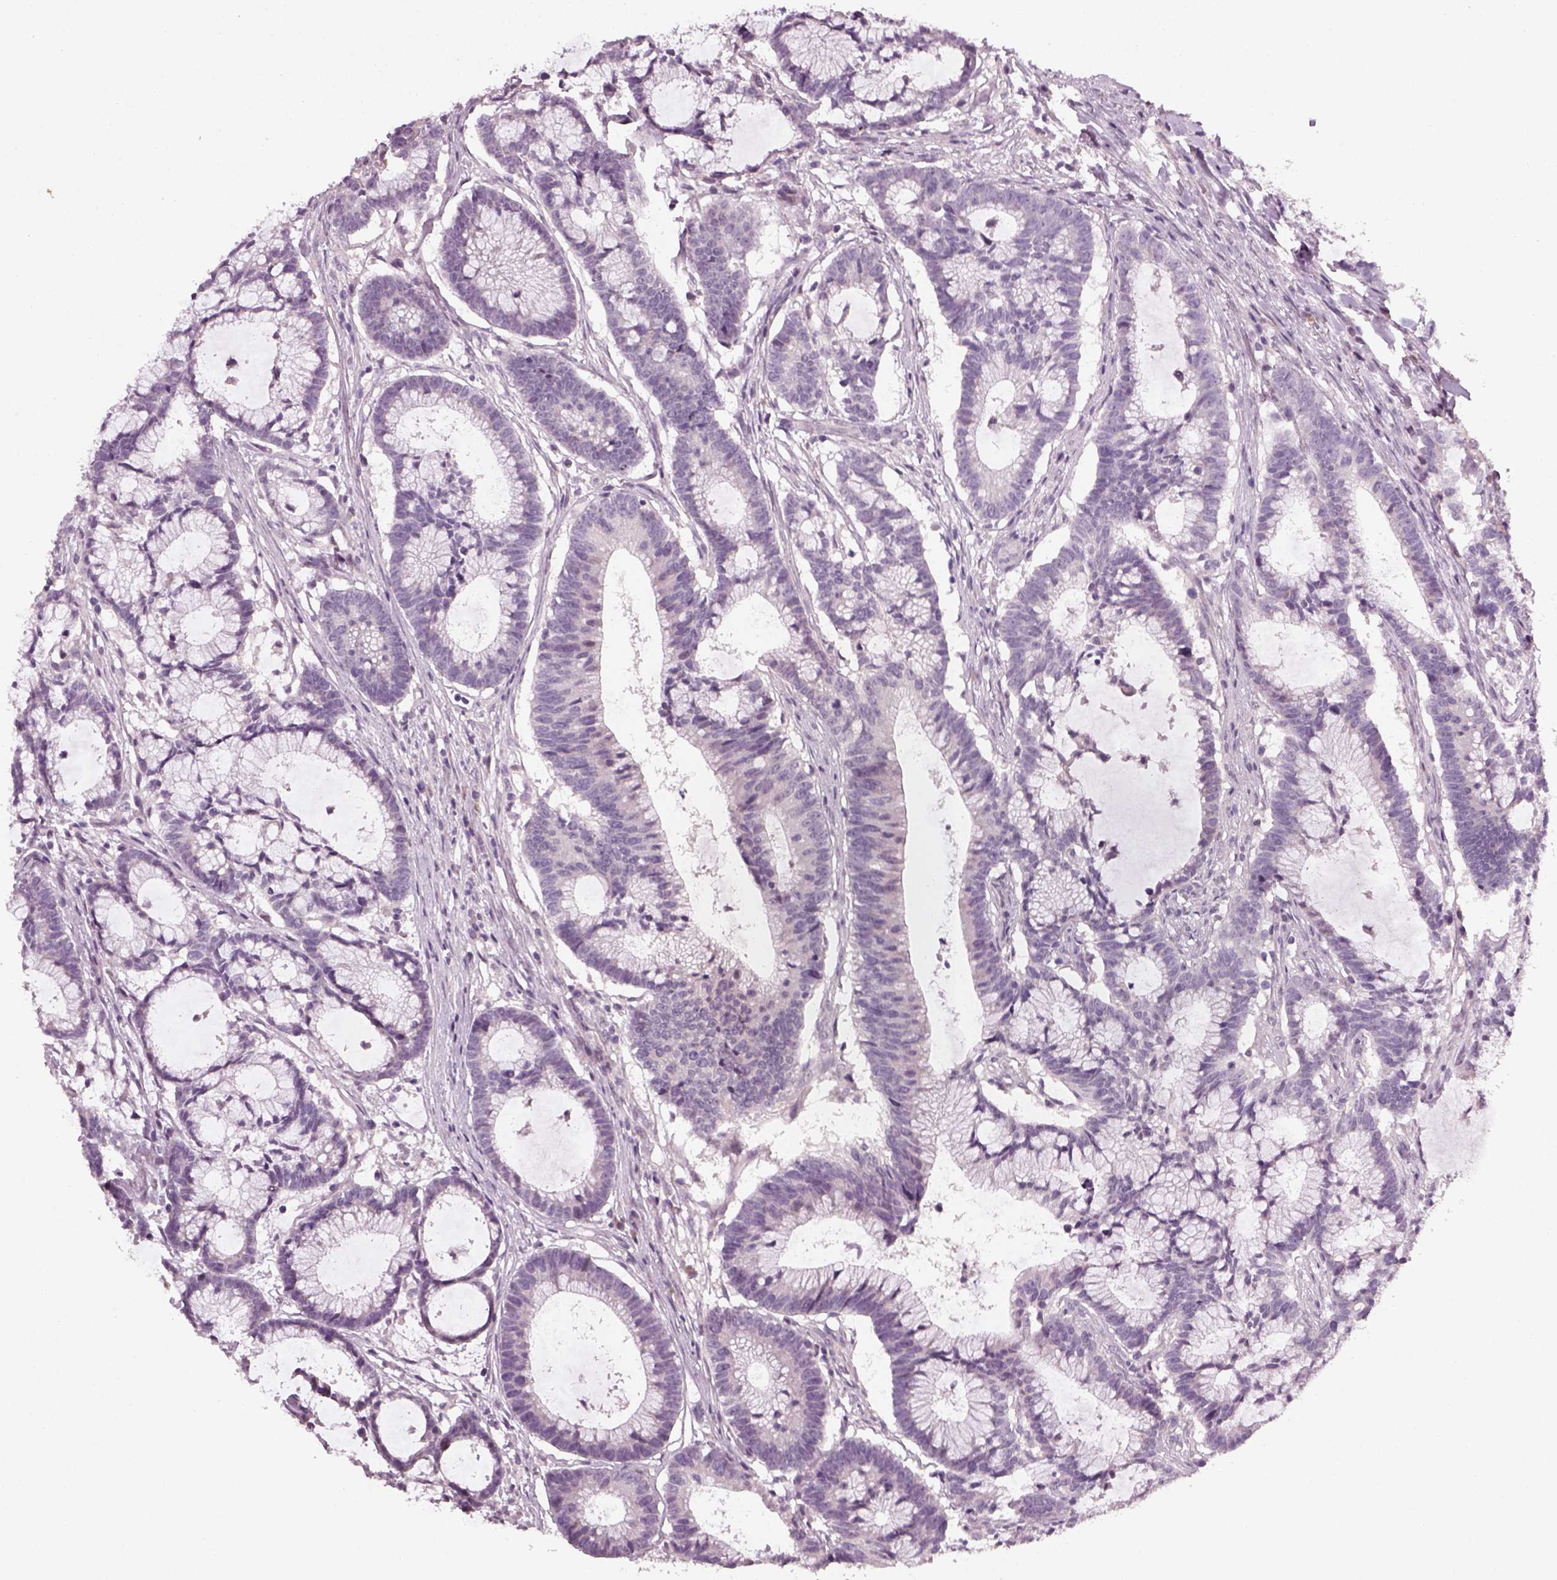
{"staining": {"intensity": "negative", "quantity": "none", "location": "none"}, "tissue": "colorectal cancer", "cell_type": "Tumor cells", "image_type": "cancer", "snomed": [{"axis": "morphology", "description": "Adenocarcinoma, NOS"}, {"axis": "topography", "description": "Colon"}], "caption": "This histopathology image is of colorectal cancer stained with immunohistochemistry to label a protein in brown with the nuclei are counter-stained blue. There is no positivity in tumor cells.", "gene": "PENK", "patient": {"sex": "female", "age": 78}}